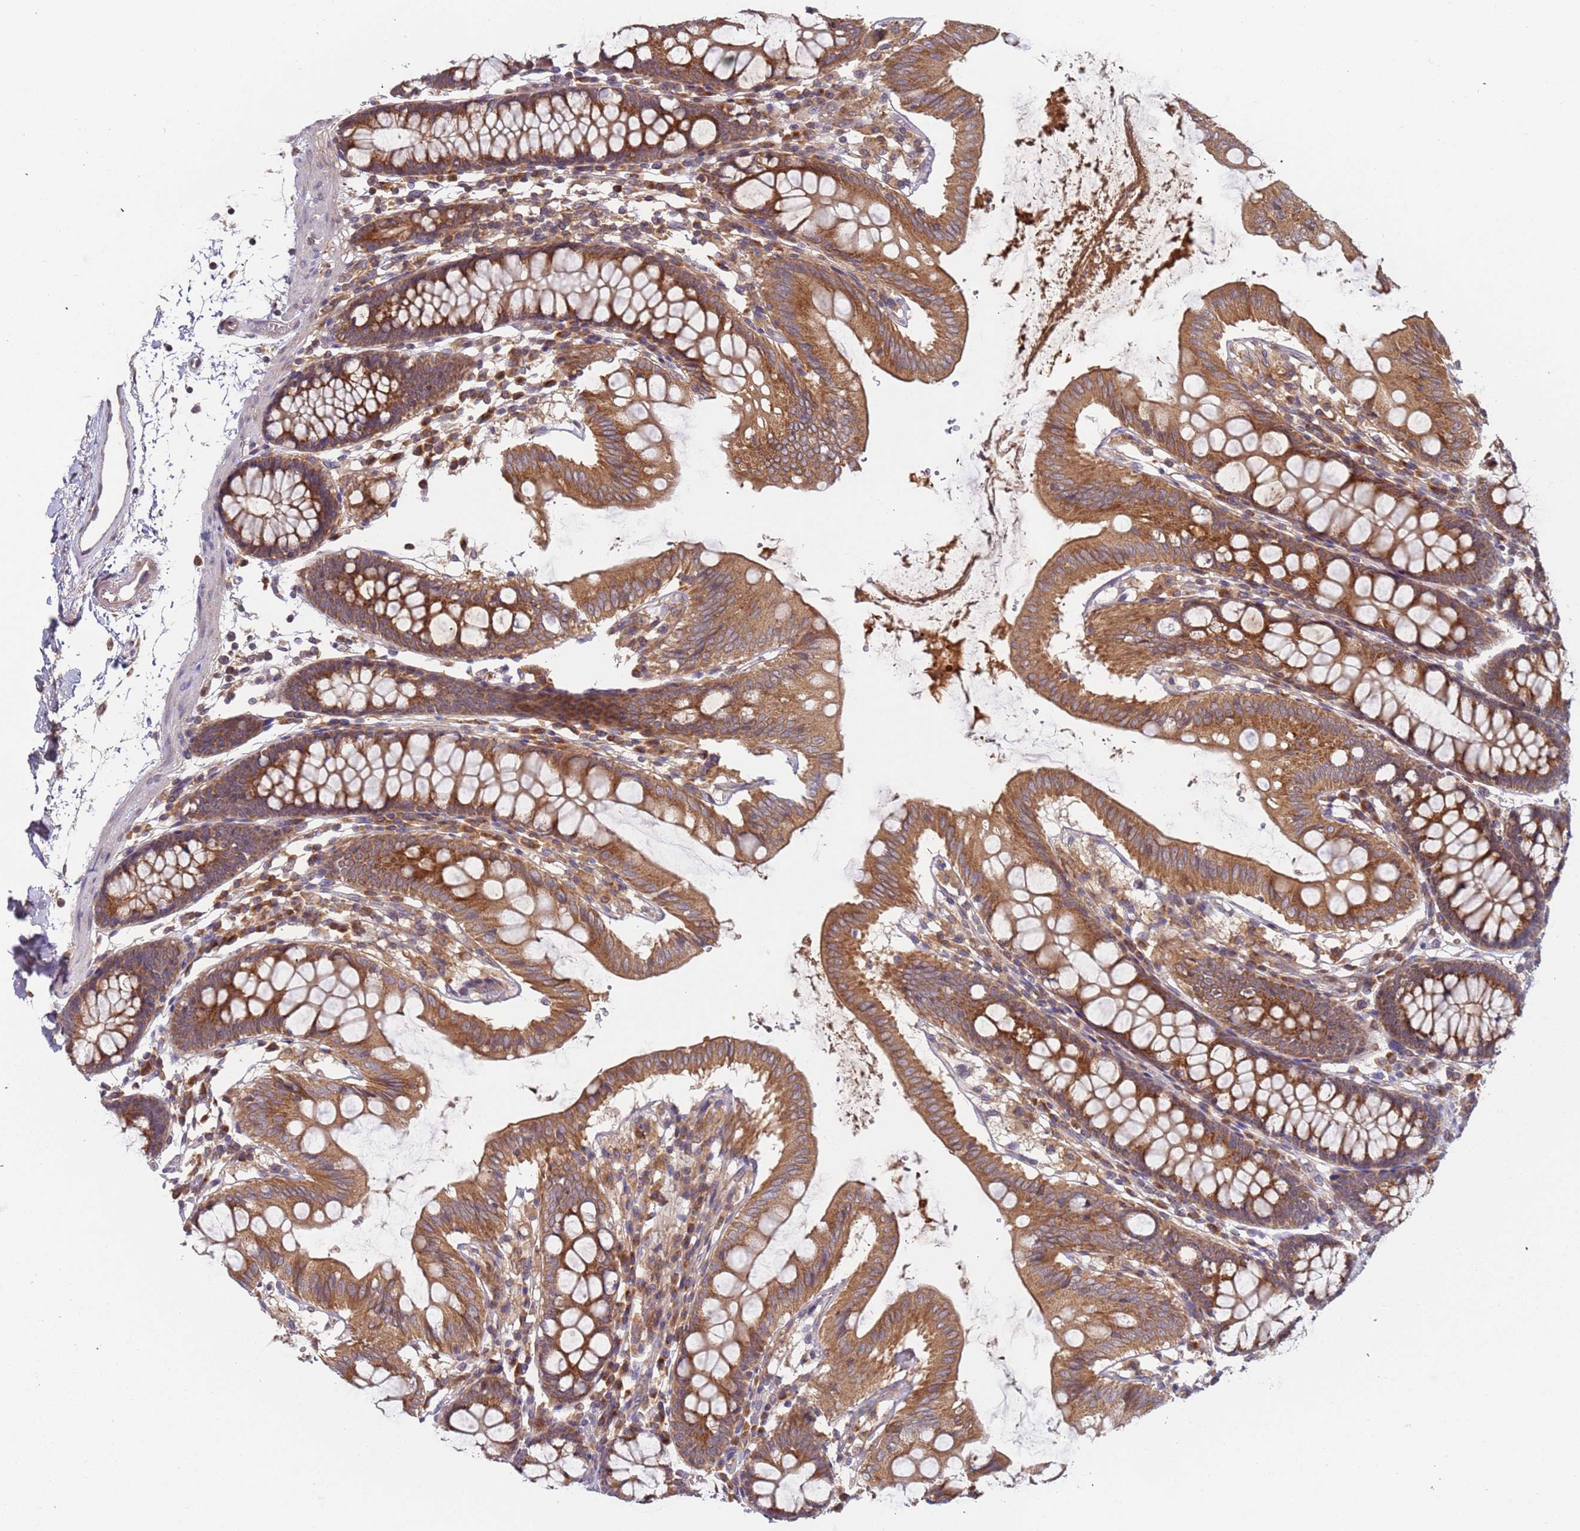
{"staining": {"intensity": "moderate", "quantity": ">75%", "location": "cytoplasmic/membranous"}, "tissue": "colon", "cell_type": "Endothelial cells", "image_type": "normal", "snomed": [{"axis": "morphology", "description": "Normal tissue, NOS"}, {"axis": "topography", "description": "Colon"}], "caption": "Brown immunohistochemical staining in normal colon shows moderate cytoplasmic/membranous expression in approximately >75% of endothelial cells.", "gene": "OR5A2", "patient": {"sex": "male", "age": 75}}